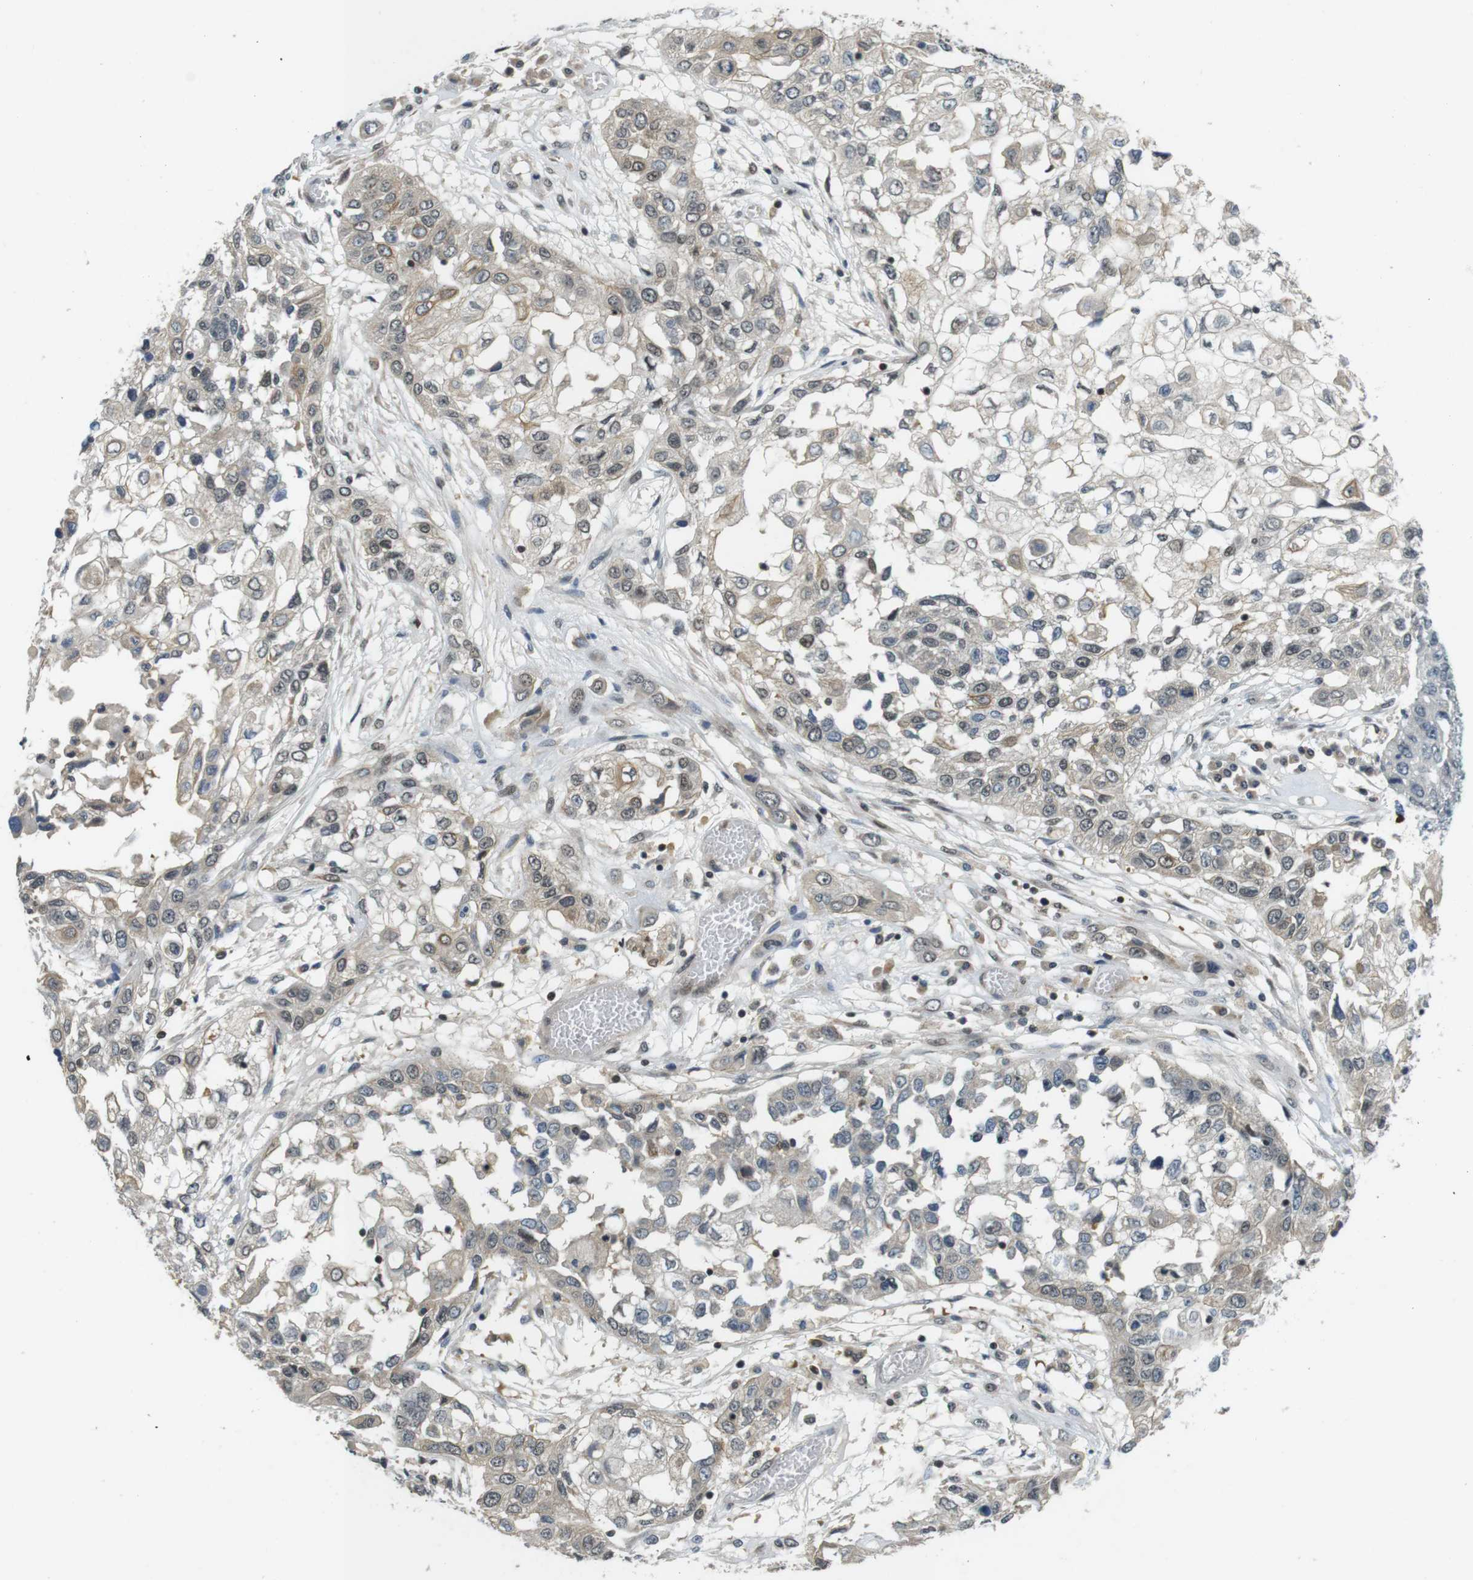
{"staining": {"intensity": "moderate", "quantity": "<25%", "location": "nuclear"}, "tissue": "lung cancer", "cell_type": "Tumor cells", "image_type": "cancer", "snomed": [{"axis": "morphology", "description": "Squamous cell carcinoma, NOS"}, {"axis": "topography", "description": "Lung"}], "caption": "Lung squamous cell carcinoma stained for a protein (brown) reveals moderate nuclear positive expression in about <25% of tumor cells.", "gene": "BRD4", "patient": {"sex": "male", "age": 71}}